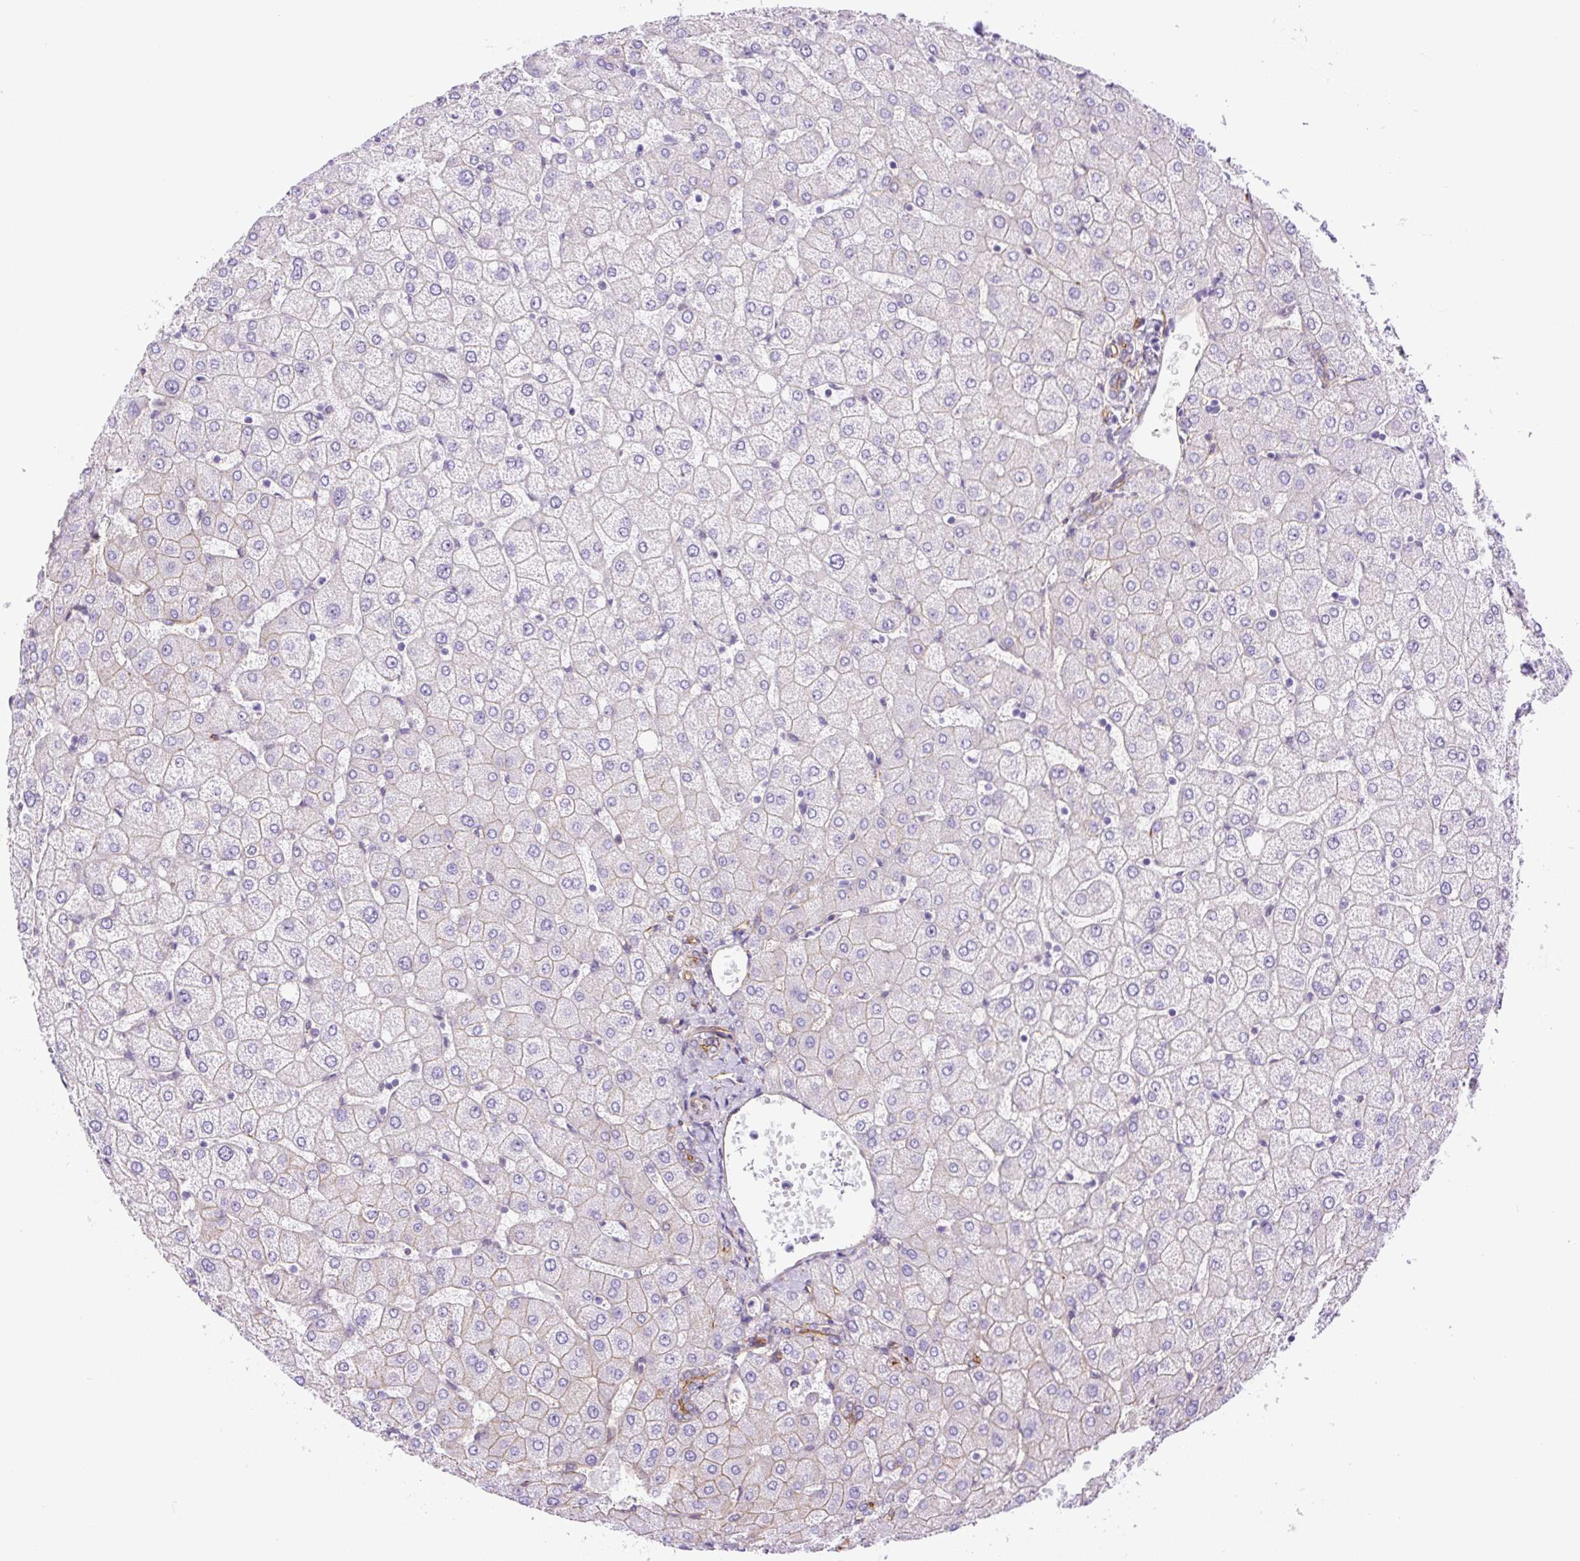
{"staining": {"intensity": "weak", "quantity": ">75%", "location": "cytoplasmic/membranous"}, "tissue": "liver", "cell_type": "Cholangiocytes", "image_type": "normal", "snomed": [{"axis": "morphology", "description": "Normal tissue, NOS"}, {"axis": "topography", "description": "Liver"}], "caption": "Immunohistochemical staining of unremarkable human liver exhibits weak cytoplasmic/membranous protein positivity in about >75% of cholangiocytes.", "gene": "MYO5C", "patient": {"sex": "female", "age": 54}}